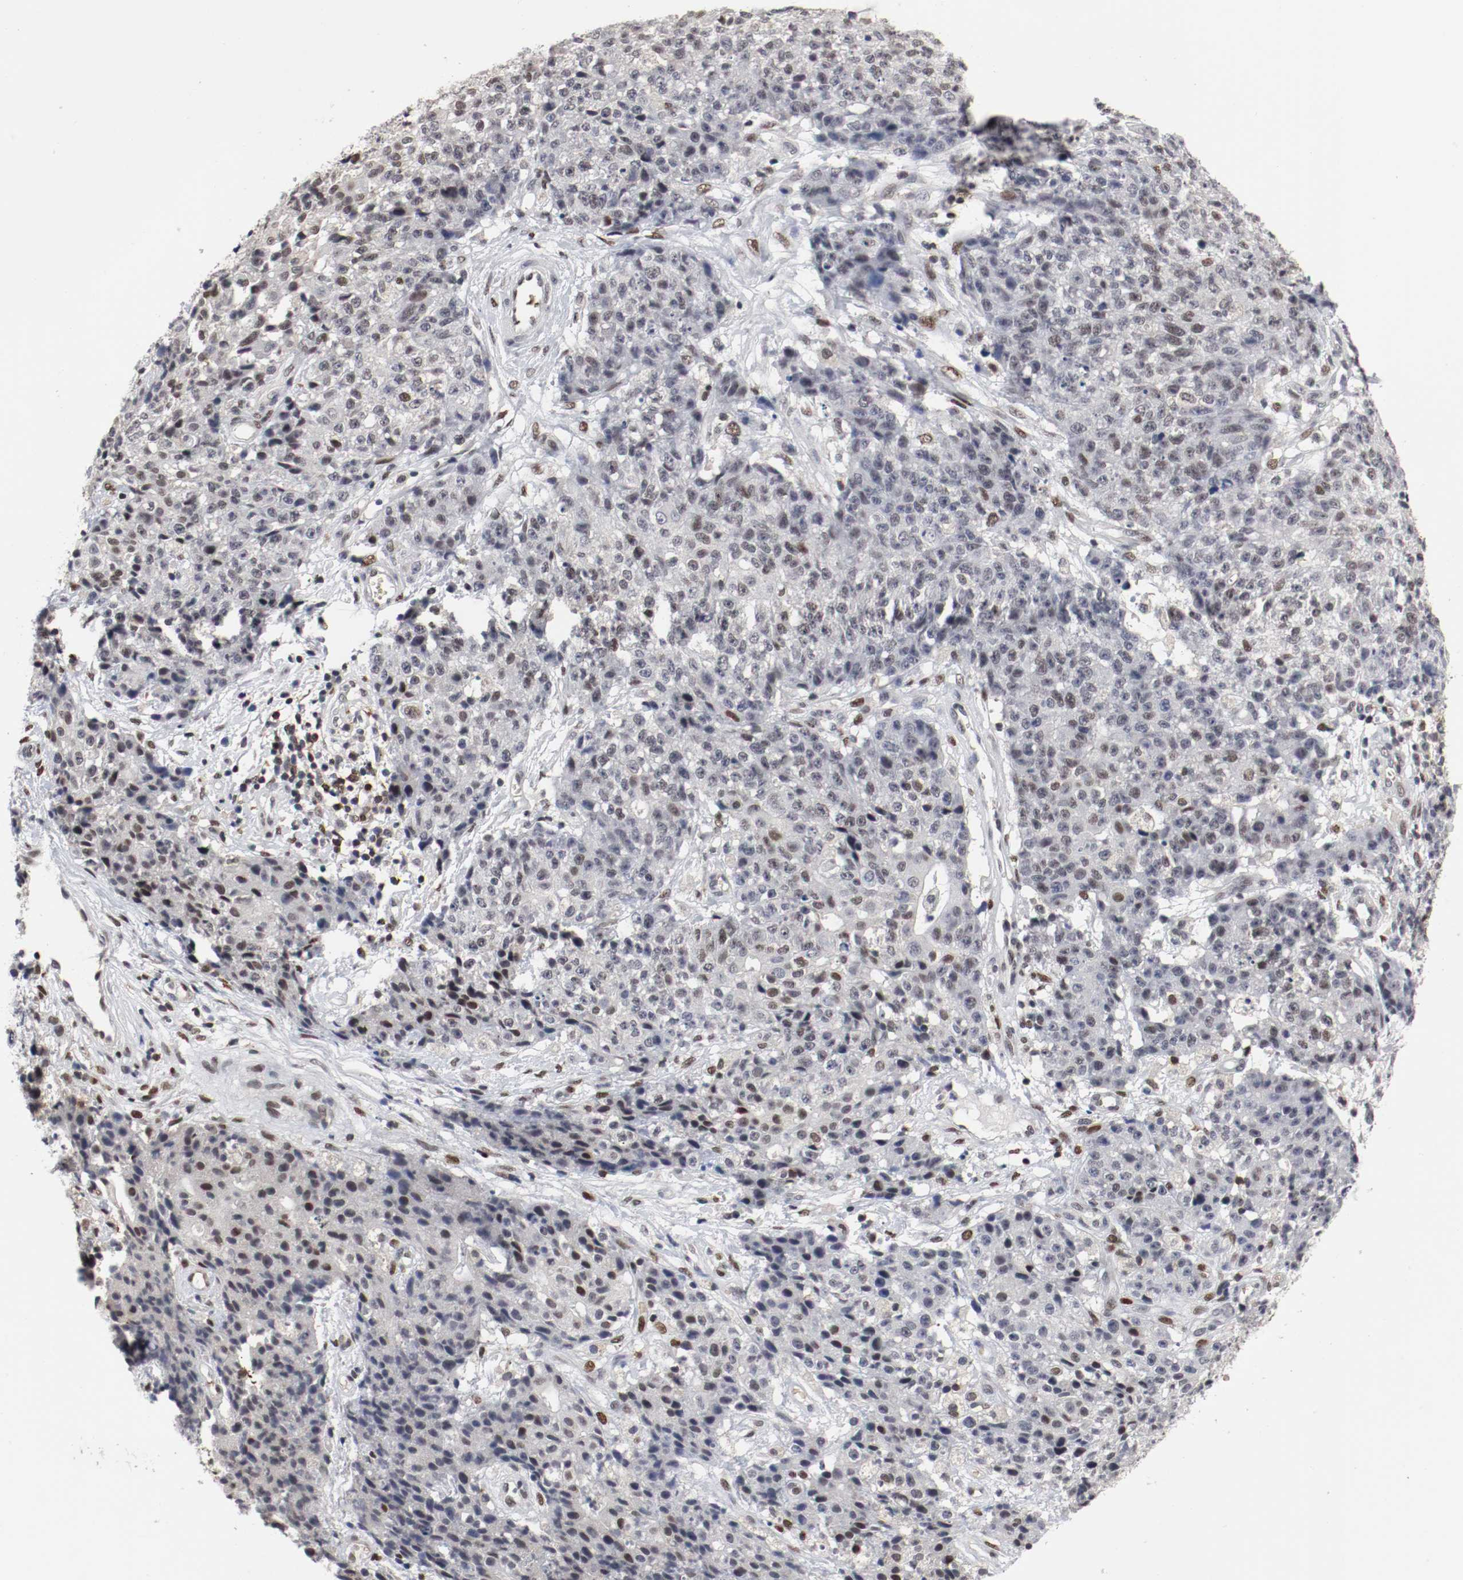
{"staining": {"intensity": "weak", "quantity": "<25%", "location": "nuclear"}, "tissue": "ovarian cancer", "cell_type": "Tumor cells", "image_type": "cancer", "snomed": [{"axis": "morphology", "description": "Carcinoma, endometroid"}, {"axis": "topography", "description": "Ovary"}], "caption": "Immunohistochemical staining of ovarian cancer (endometroid carcinoma) demonstrates no significant positivity in tumor cells. (DAB immunohistochemistry, high magnification).", "gene": "JUND", "patient": {"sex": "female", "age": 42}}